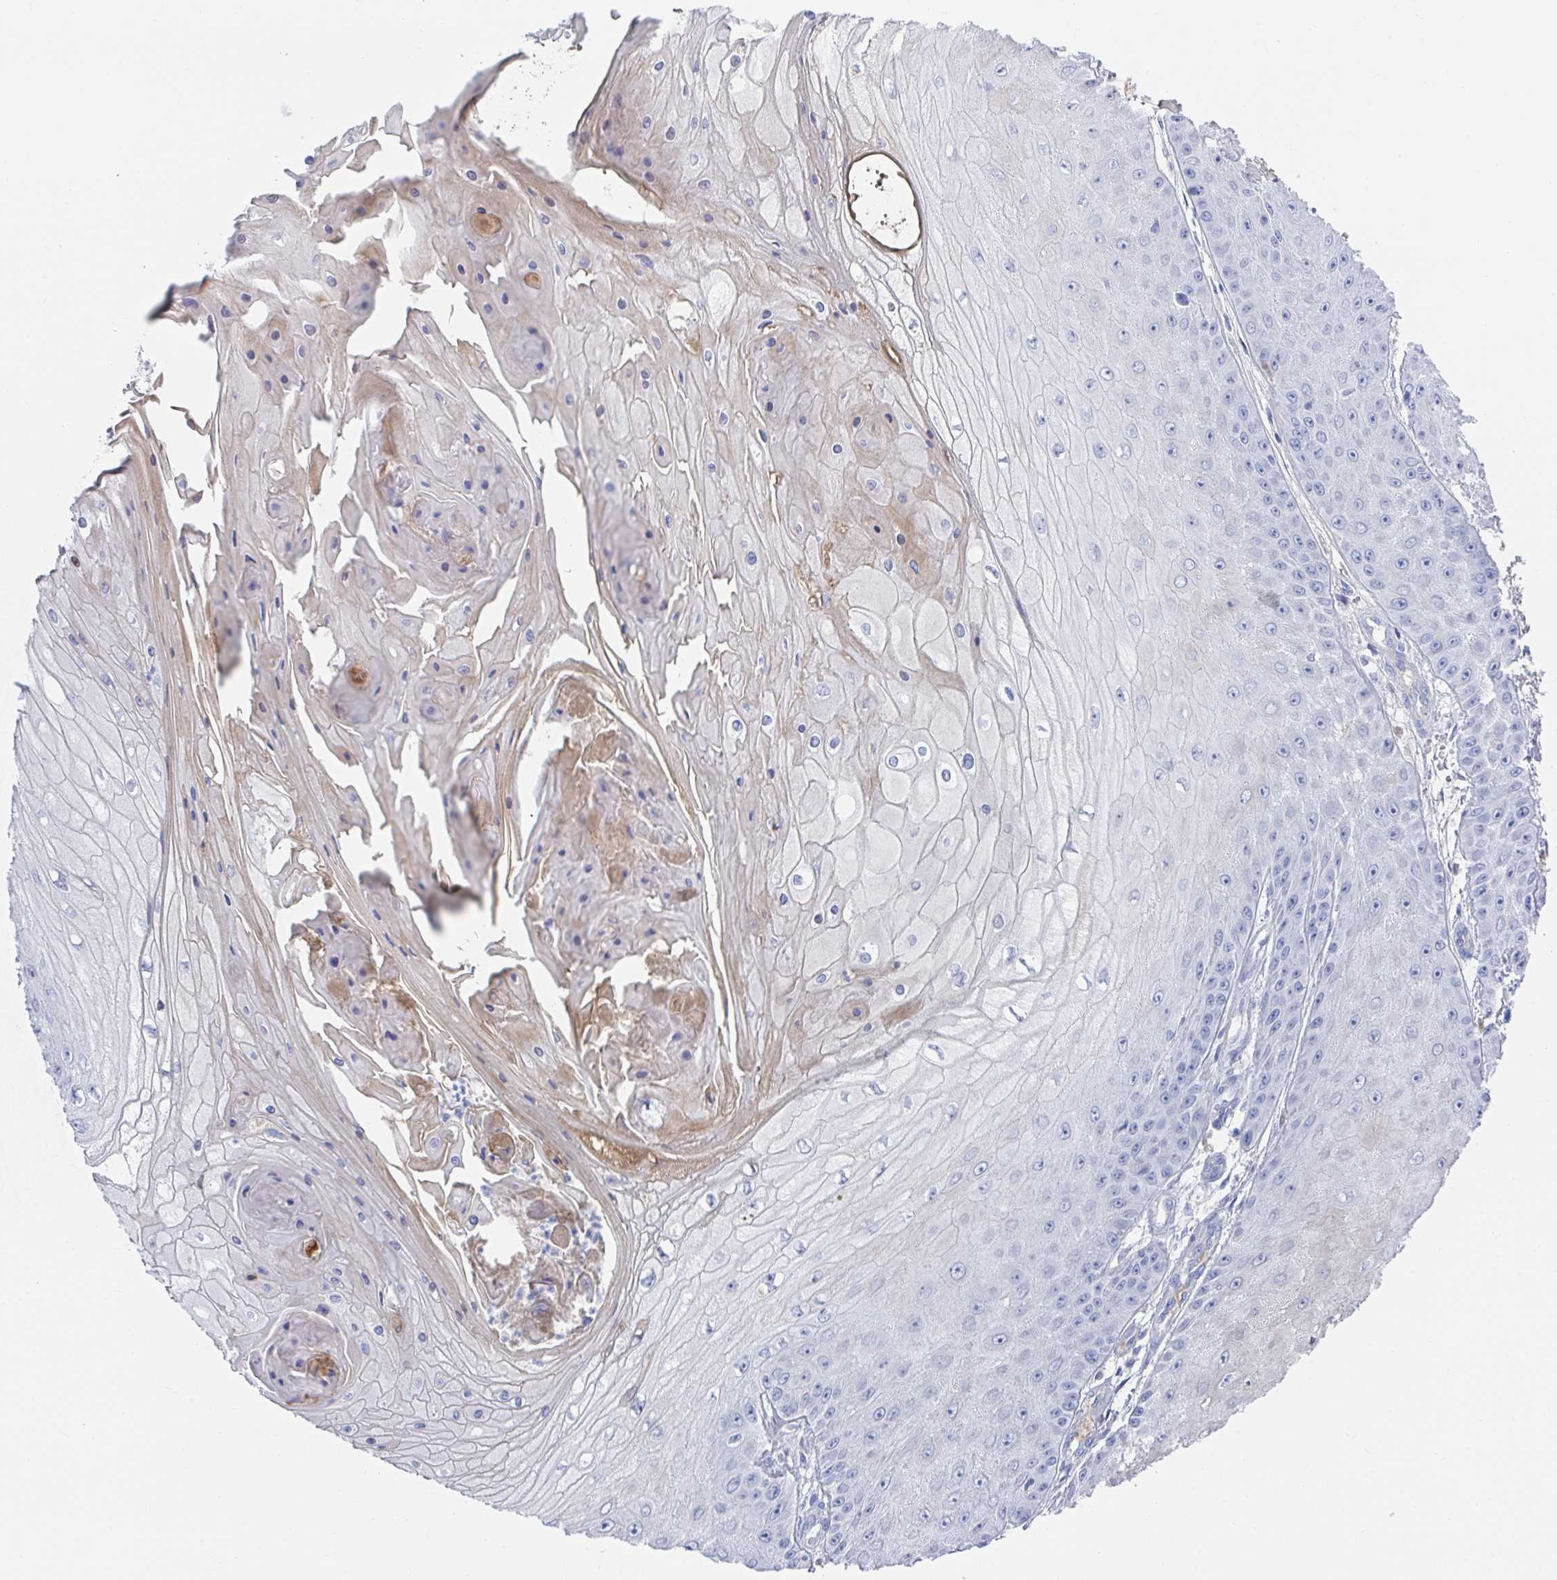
{"staining": {"intensity": "negative", "quantity": "none", "location": "none"}, "tissue": "skin cancer", "cell_type": "Tumor cells", "image_type": "cancer", "snomed": [{"axis": "morphology", "description": "Squamous cell carcinoma, NOS"}, {"axis": "topography", "description": "Skin"}], "caption": "This is an immunohistochemistry (IHC) photomicrograph of human squamous cell carcinoma (skin). There is no expression in tumor cells.", "gene": "TNFAIP6", "patient": {"sex": "male", "age": 70}}